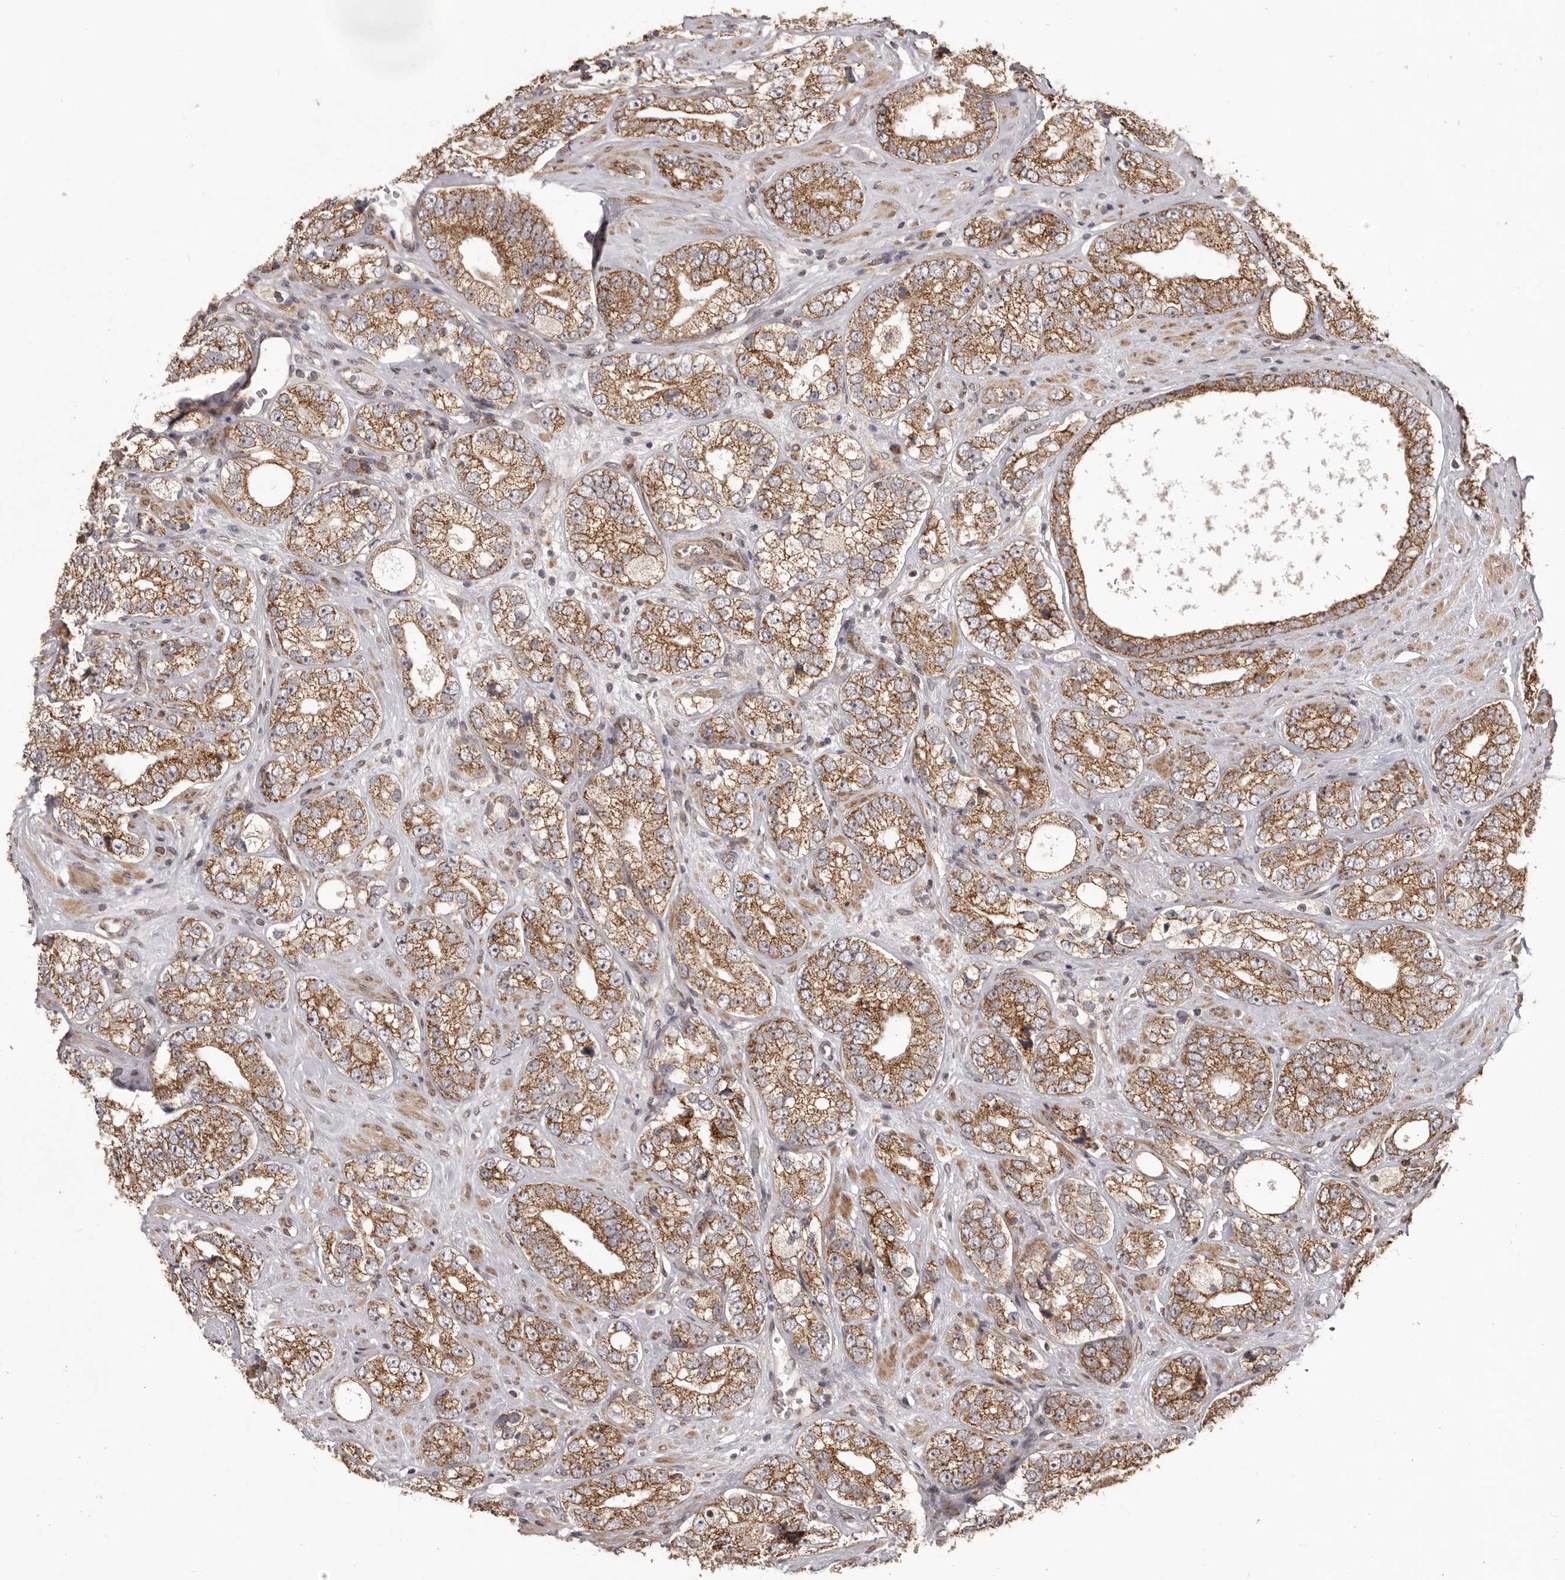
{"staining": {"intensity": "strong", "quantity": ">75%", "location": "cytoplasmic/membranous"}, "tissue": "prostate cancer", "cell_type": "Tumor cells", "image_type": "cancer", "snomed": [{"axis": "morphology", "description": "Adenocarcinoma, High grade"}, {"axis": "topography", "description": "Prostate"}], "caption": "A micrograph showing strong cytoplasmic/membranous staining in approximately >75% of tumor cells in high-grade adenocarcinoma (prostate), as visualized by brown immunohistochemical staining.", "gene": "CHRM2", "patient": {"sex": "male", "age": 56}}